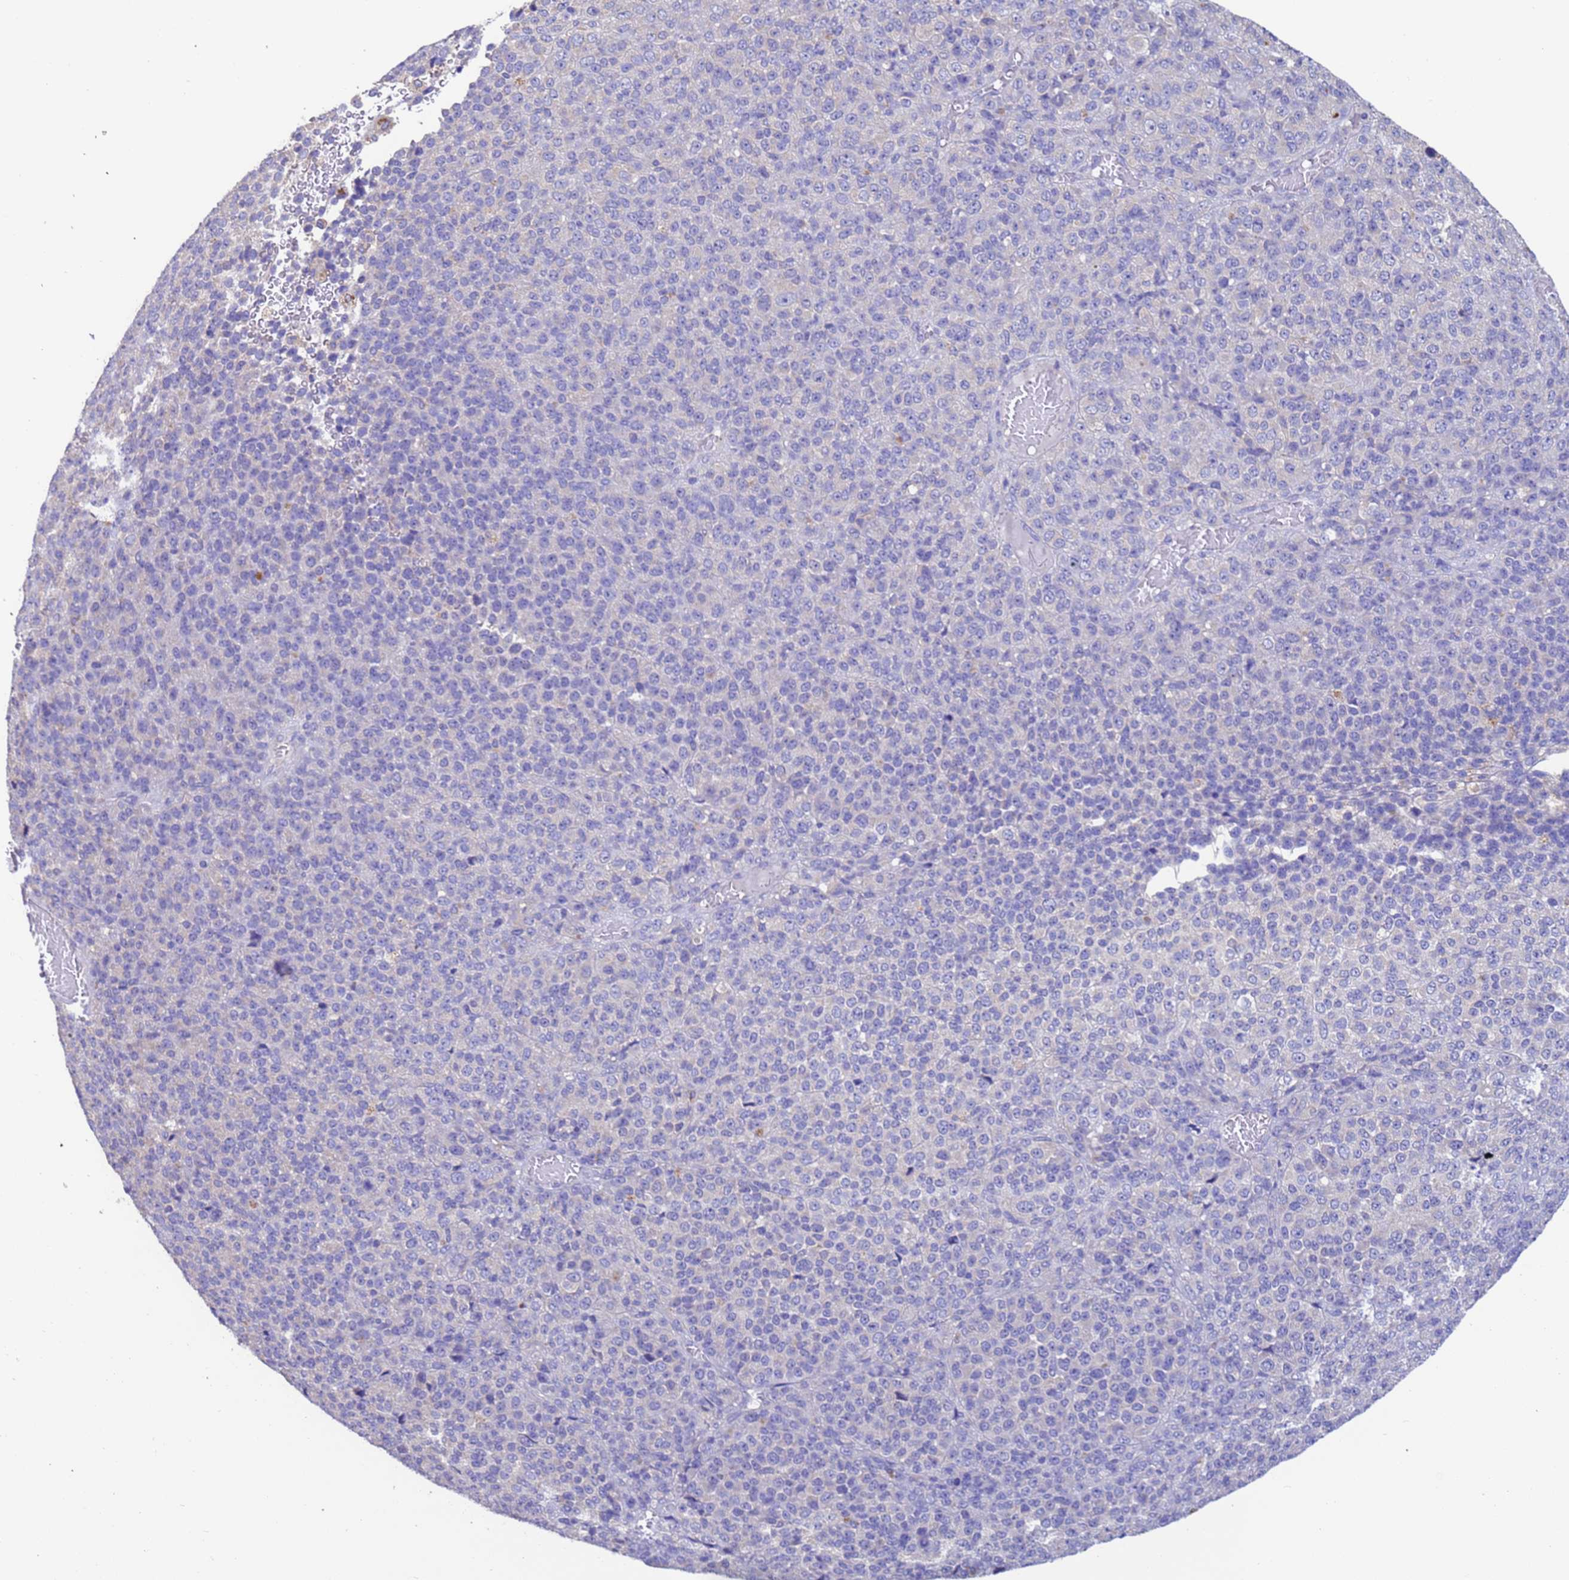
{"staining": {"intensity": "negative", "quantity": "none", "location": "none"}, "tissue": "melanoma", "cell_type": "Tumor cells", "image_type": "cancer", "snomed": [{"axis": "morphology", "description": "Malignant melanoma, Metastatic site"}, {"axis": "topography", "description": "Brain"}], "caption": "DAB (3,3'-diaminobenzidine) immunohistochemical staining of human melanoma reveals no significant positivity in tumor cells. (Stains: DAB IHC with hematoxylin counter stain, Microscopy: brightfield microscopy at high magnification).", "gene": "SRL", "patient": {"sex": "female", "age": 56}}